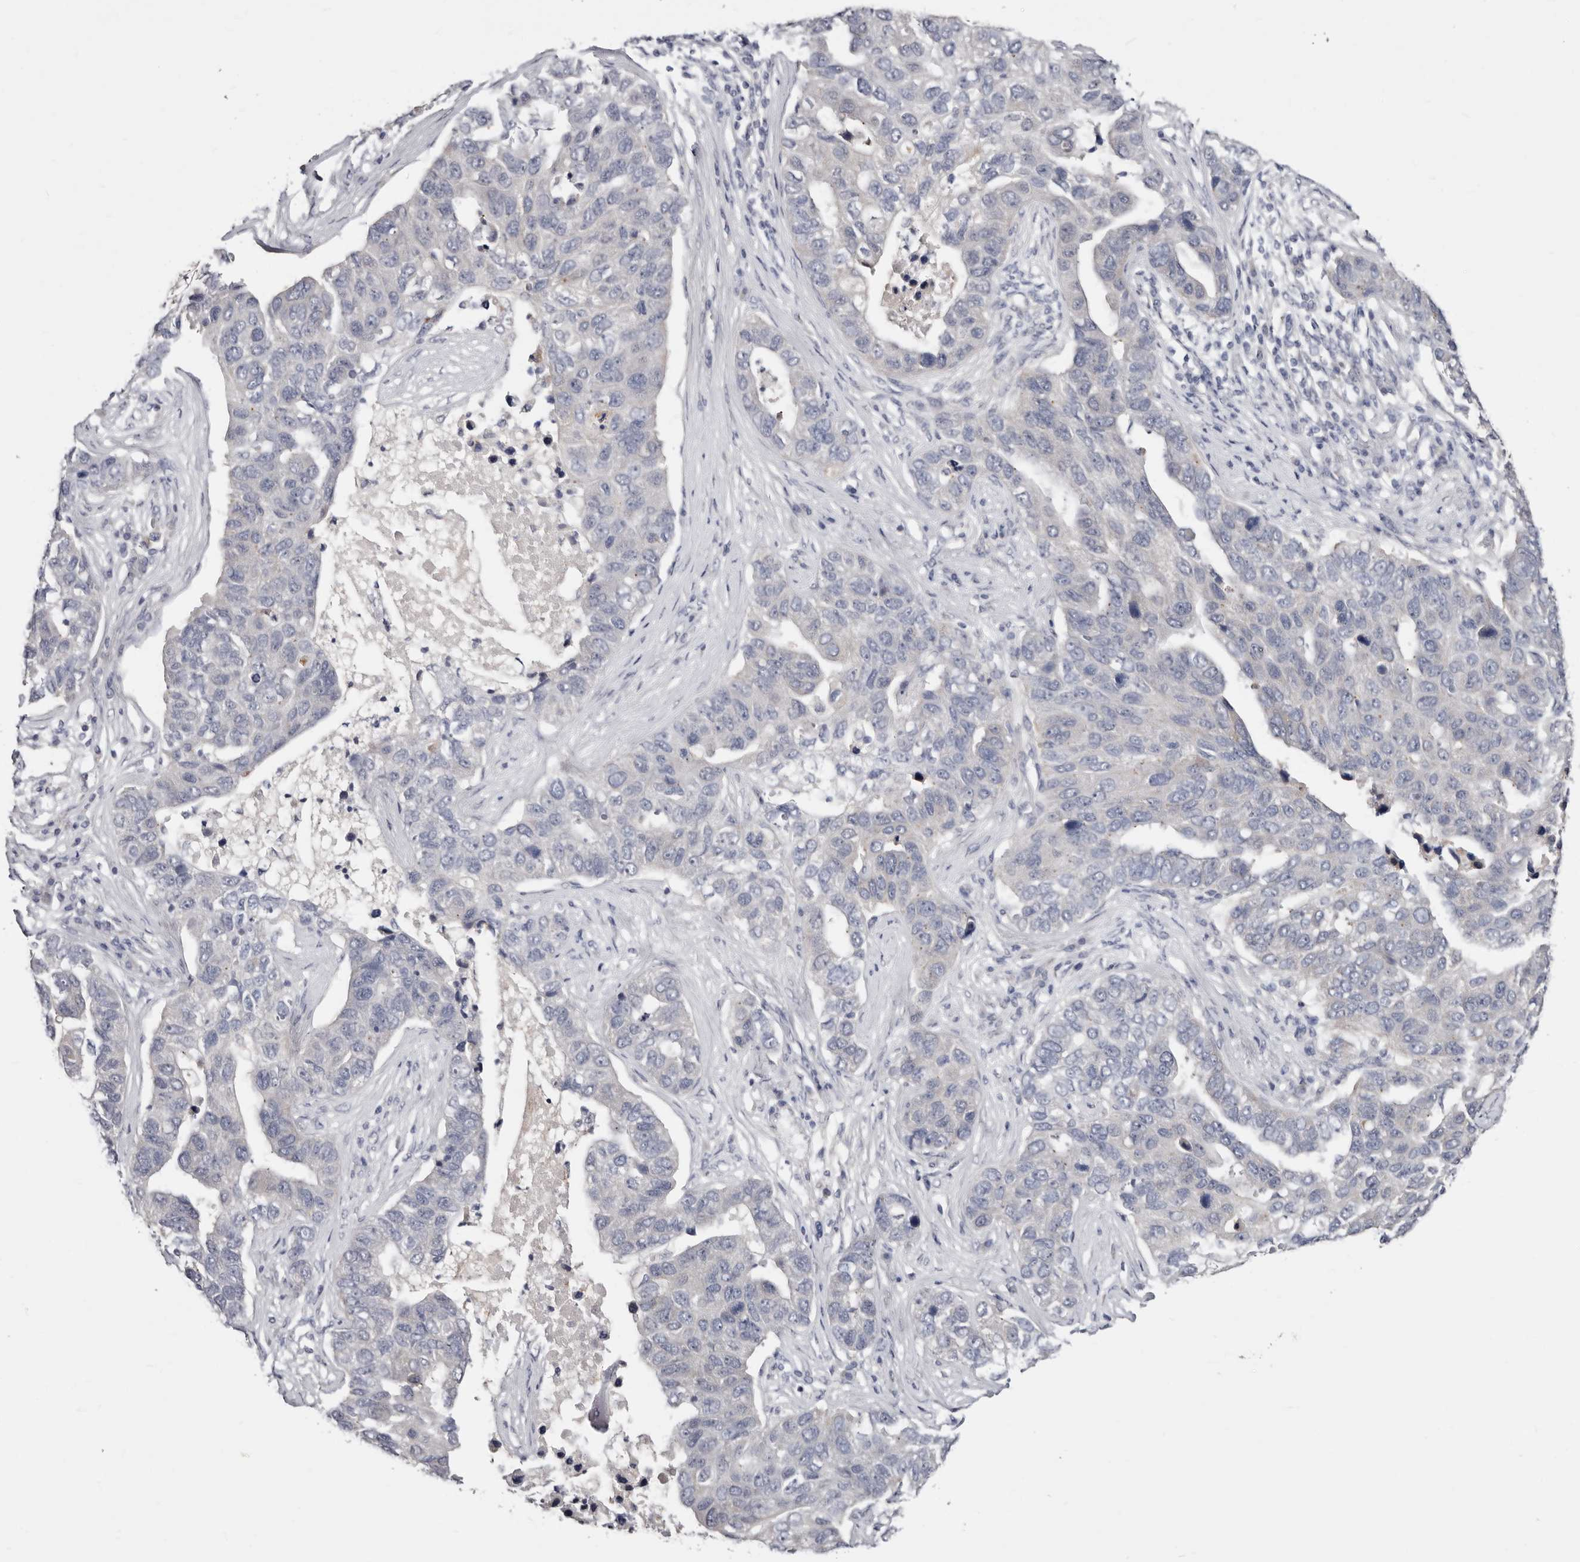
{"staining": {"intensity": "negative", "quantity": "none", "location": "none"}, "tissue": "pancreatic cancer", "cell_type": "Tumor cells", "image_type": "cancer", "snomed": [{"axis": "morphology", "description": "Adenocarcinoma, NOS"}, {"axis": "topography", "description": "Pancreas"}], "caption": "Micrograph shows no significant protein expression in tumor cells of pancreatic cancer.", "gene": "KLHL4", "patient": {"sex": "female", "age": 61}}